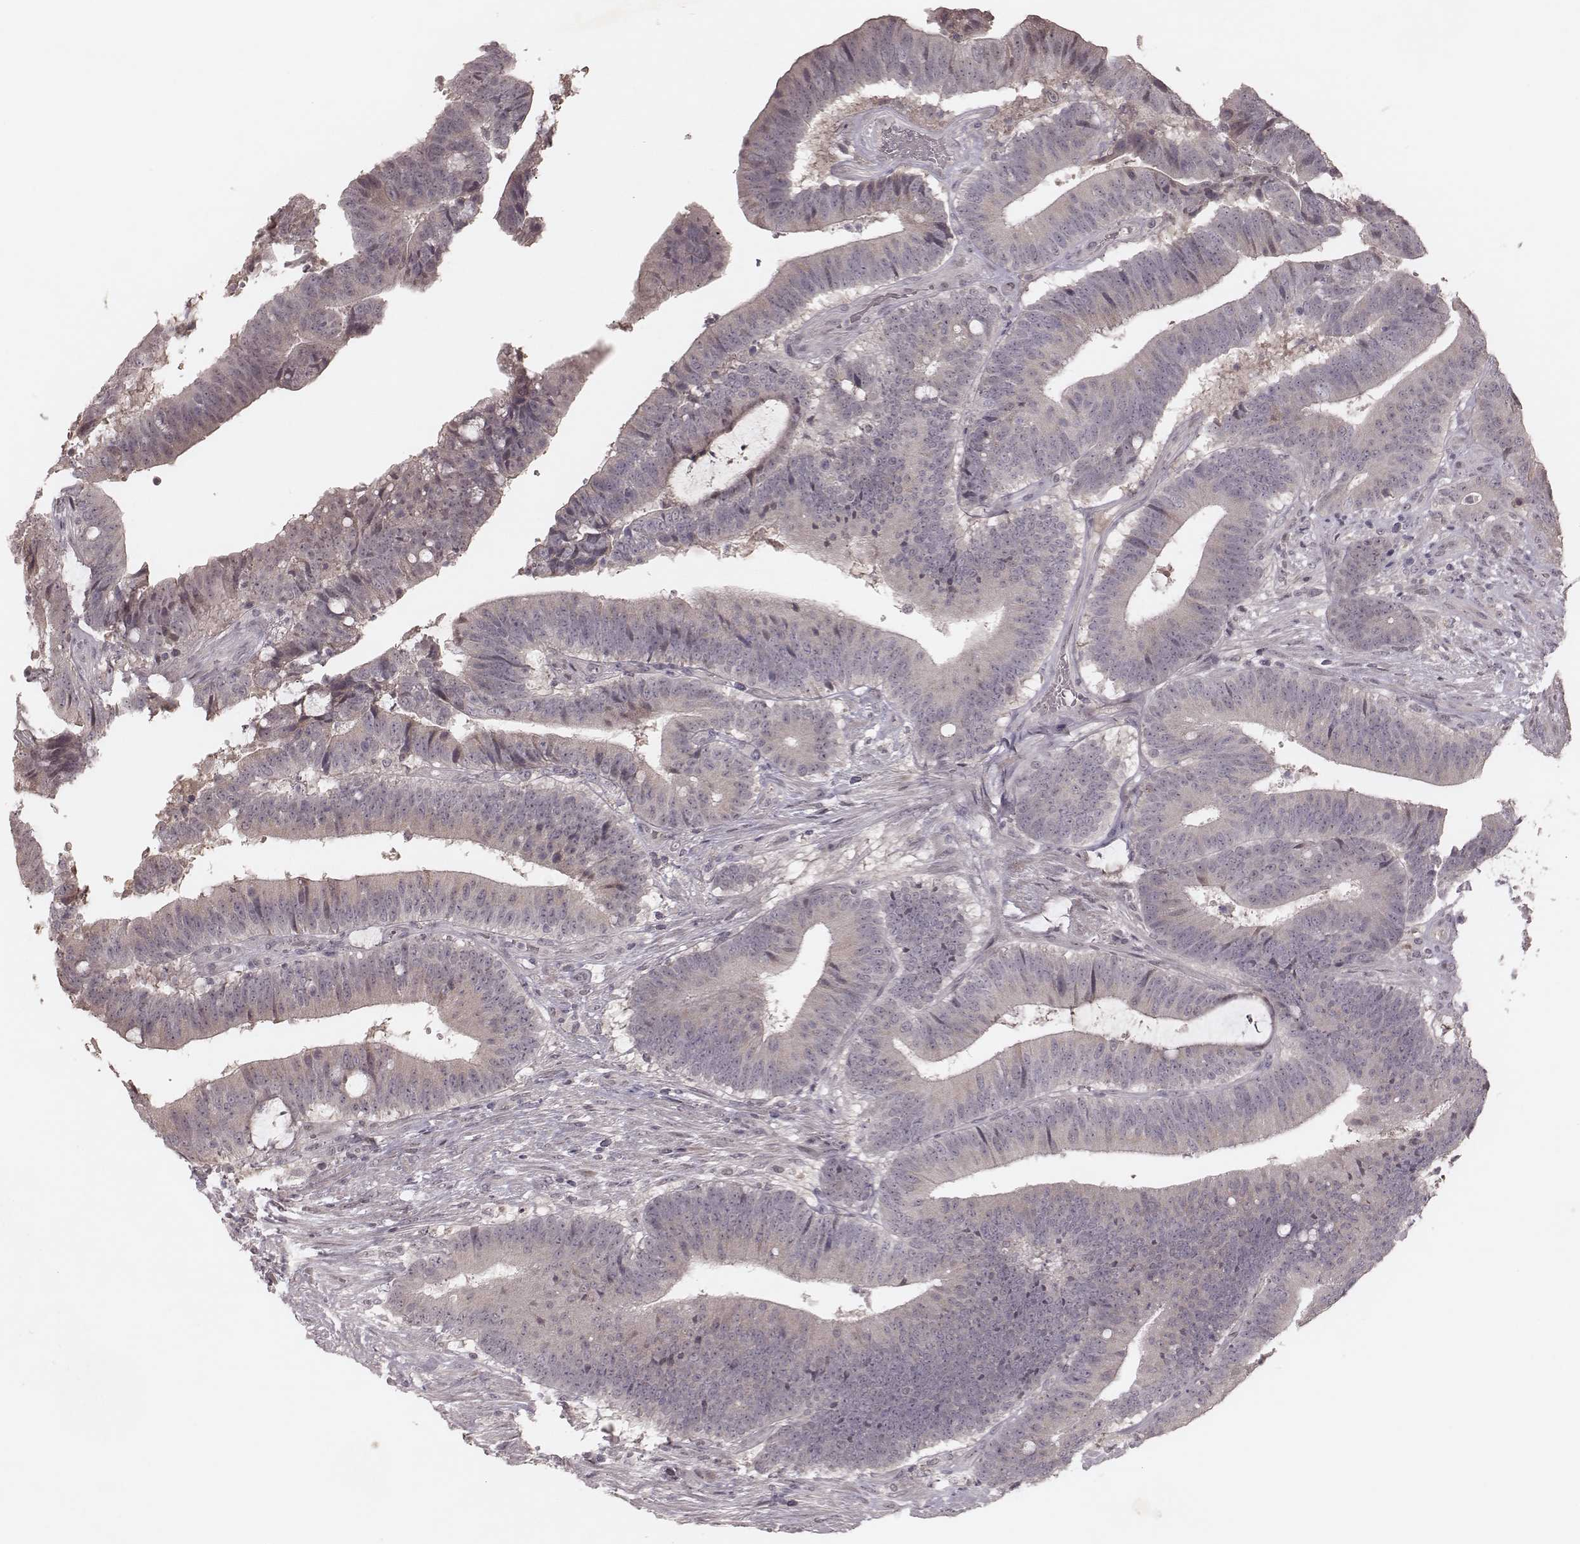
{"staining": {"intensity": "negative", "quantity": "none", "location": "none"}, "tissue": "colorectal cancer", "cell_type": "Tumor cells", "image_type": "cancer", "snomed": [{"axis": "morphology", "description": "Adenocarcinoma, NOS"}, {"axis": "topography", "description": "Colon"}], "caption": "This image is of colorectal cancer stained with IHC to label a protein in brown with the nuclei are counter-stained blue. There is no expression in tumor cells.", "gene": "FAM13B", "patient": {"sex": "female", "age": 43}}